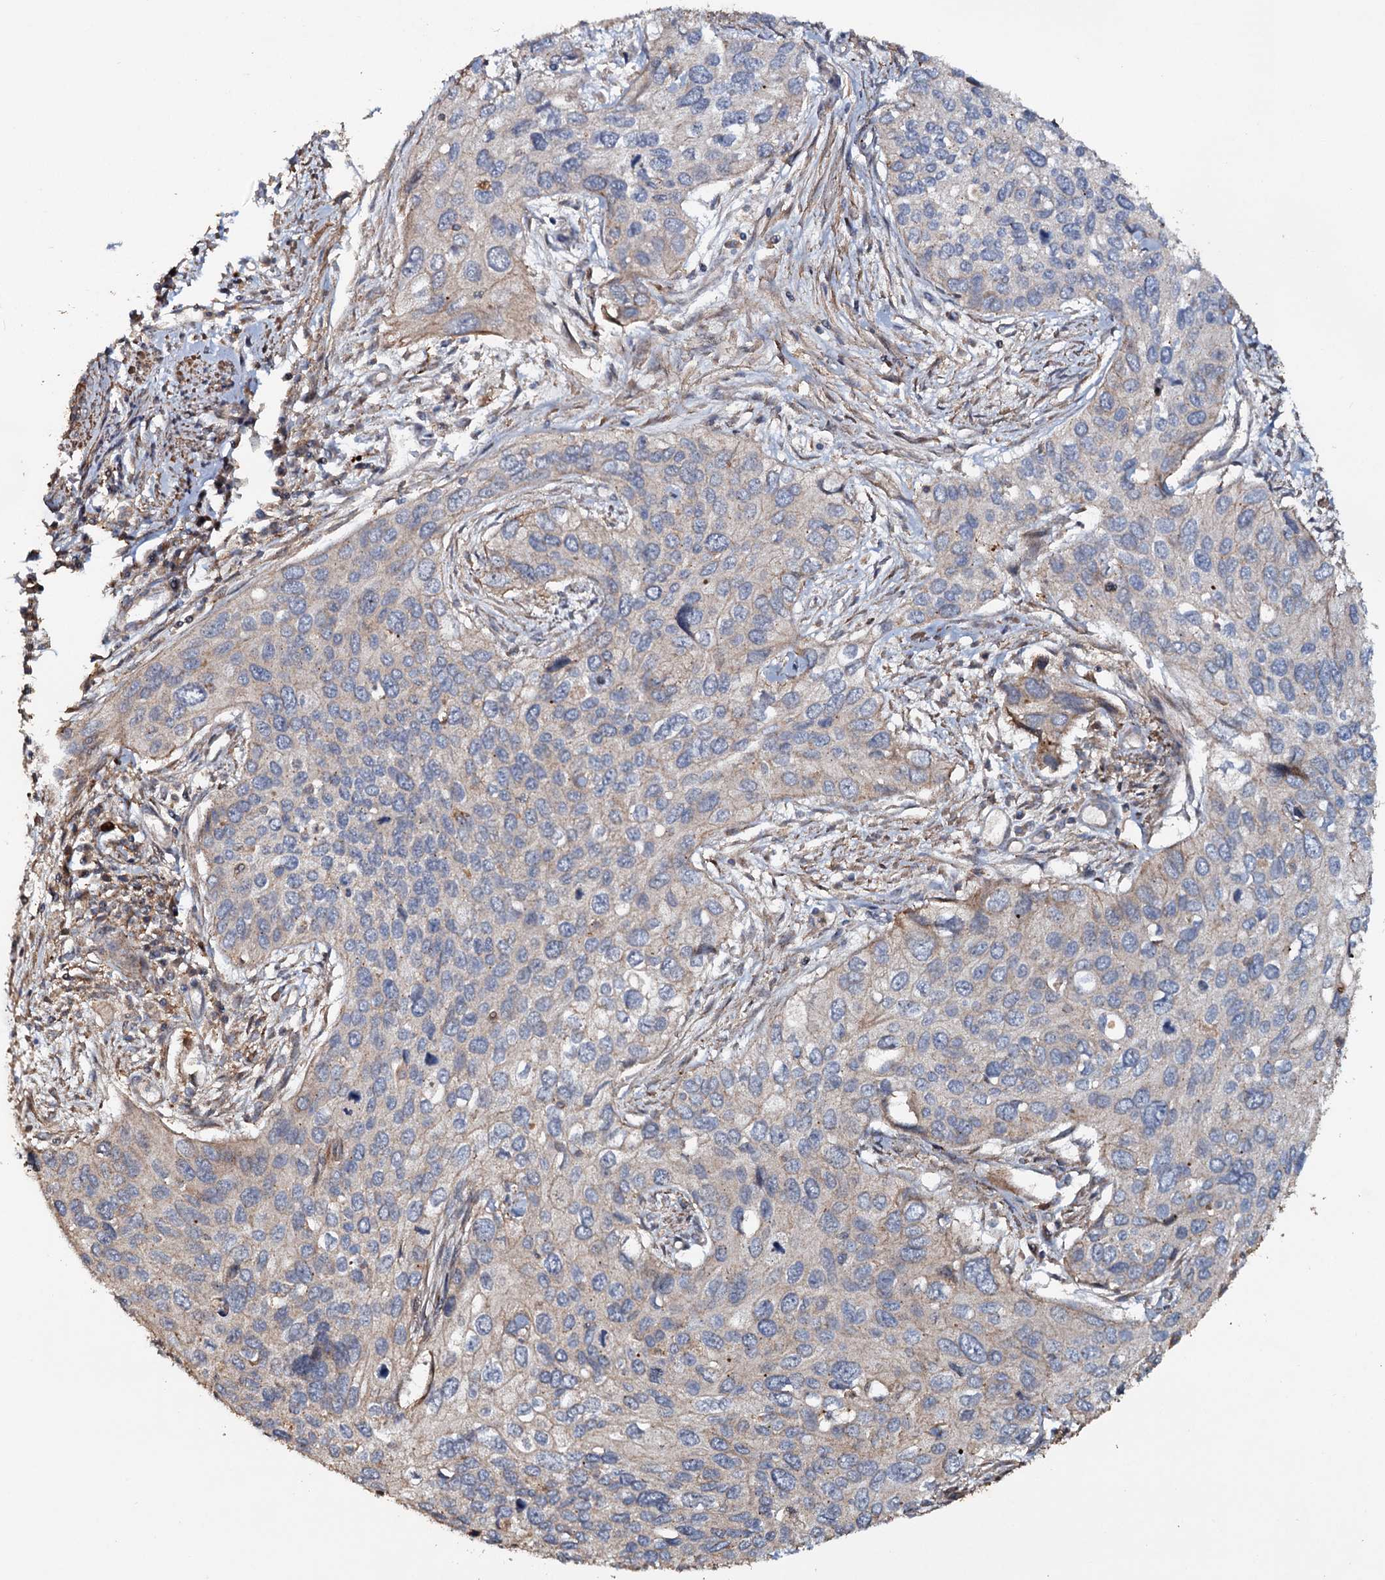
{"staining": {"intensity": "weak", "quantity": "<25%", "location": "cytoplasmic/membranous"}, "tissue": "cervical cancer", "cell_type": "Tumor cells", "image_type": "cancer", "snomed": [{"axis": "morphology", "description": "Squamous cell carcinoma, NOS"}, {"axis": "topography", "description": "Cervix"}], "caption": "High power microscopy image of an immunohistochemistry histopathology image of squamous cell carcinoma (cervical), revealing no significant positivity in tumor cells.", "gene": "NOTCH2NLA", "patient": {"sex": "female", "age": 55}}